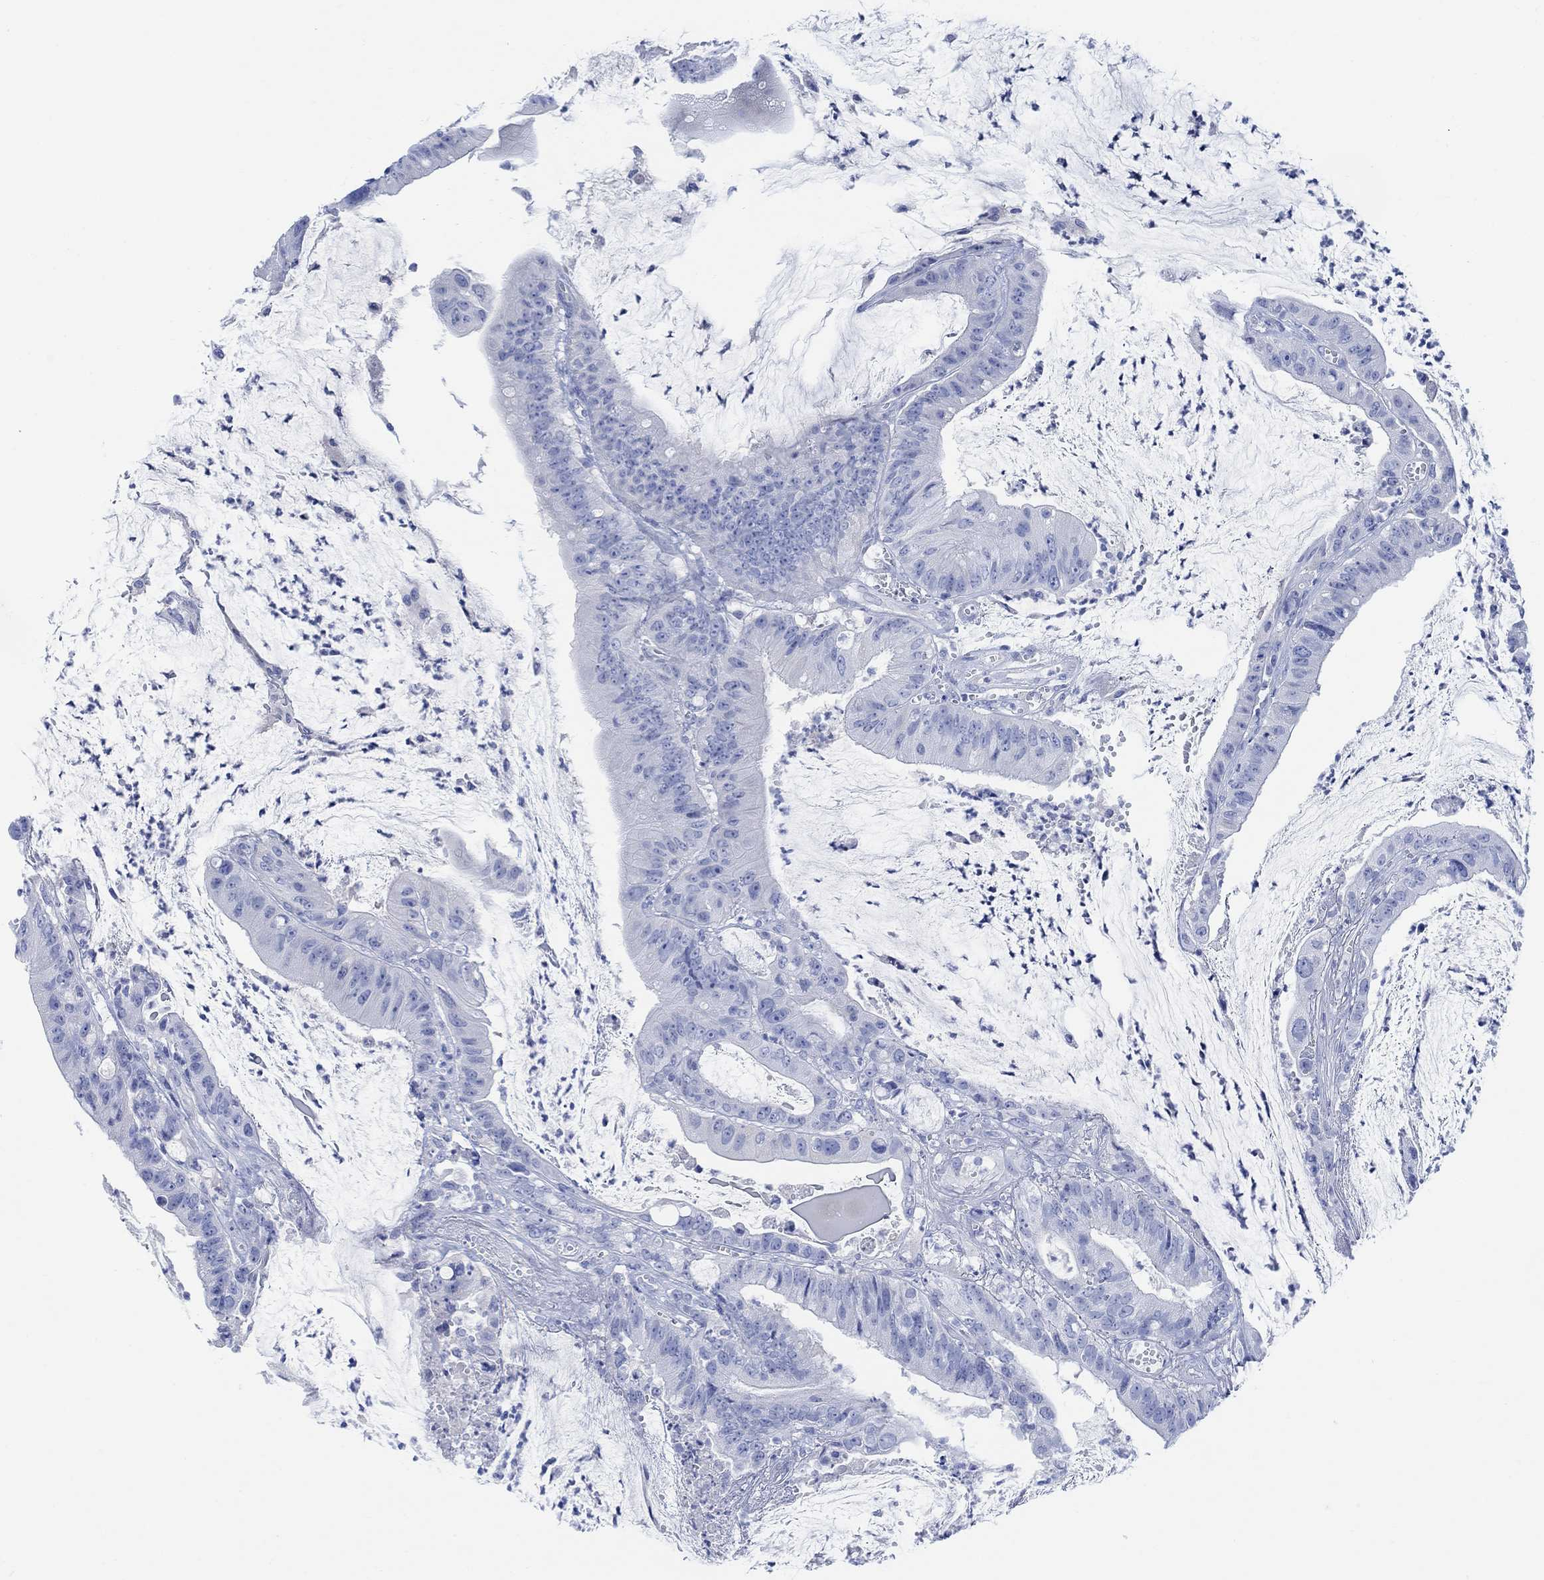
{"staining": {"intensity": "negative", "quantity": "none", "location": "none"}, "tissue": "colorectal cancer", "cell_type": "Tumor cells", "image_type": "cancer", "snomed": [{"axis": "morphology", "description": "Adenocarcinoma, NOS"}, {"axis": "topography", "description": "Colon"}], "caption": "The micrograph exhibits no staining of tumor cells in adenocarcinoma (colorectal).", "gene": "GNG13", "patient": {"sex": "female", "age": 69}}